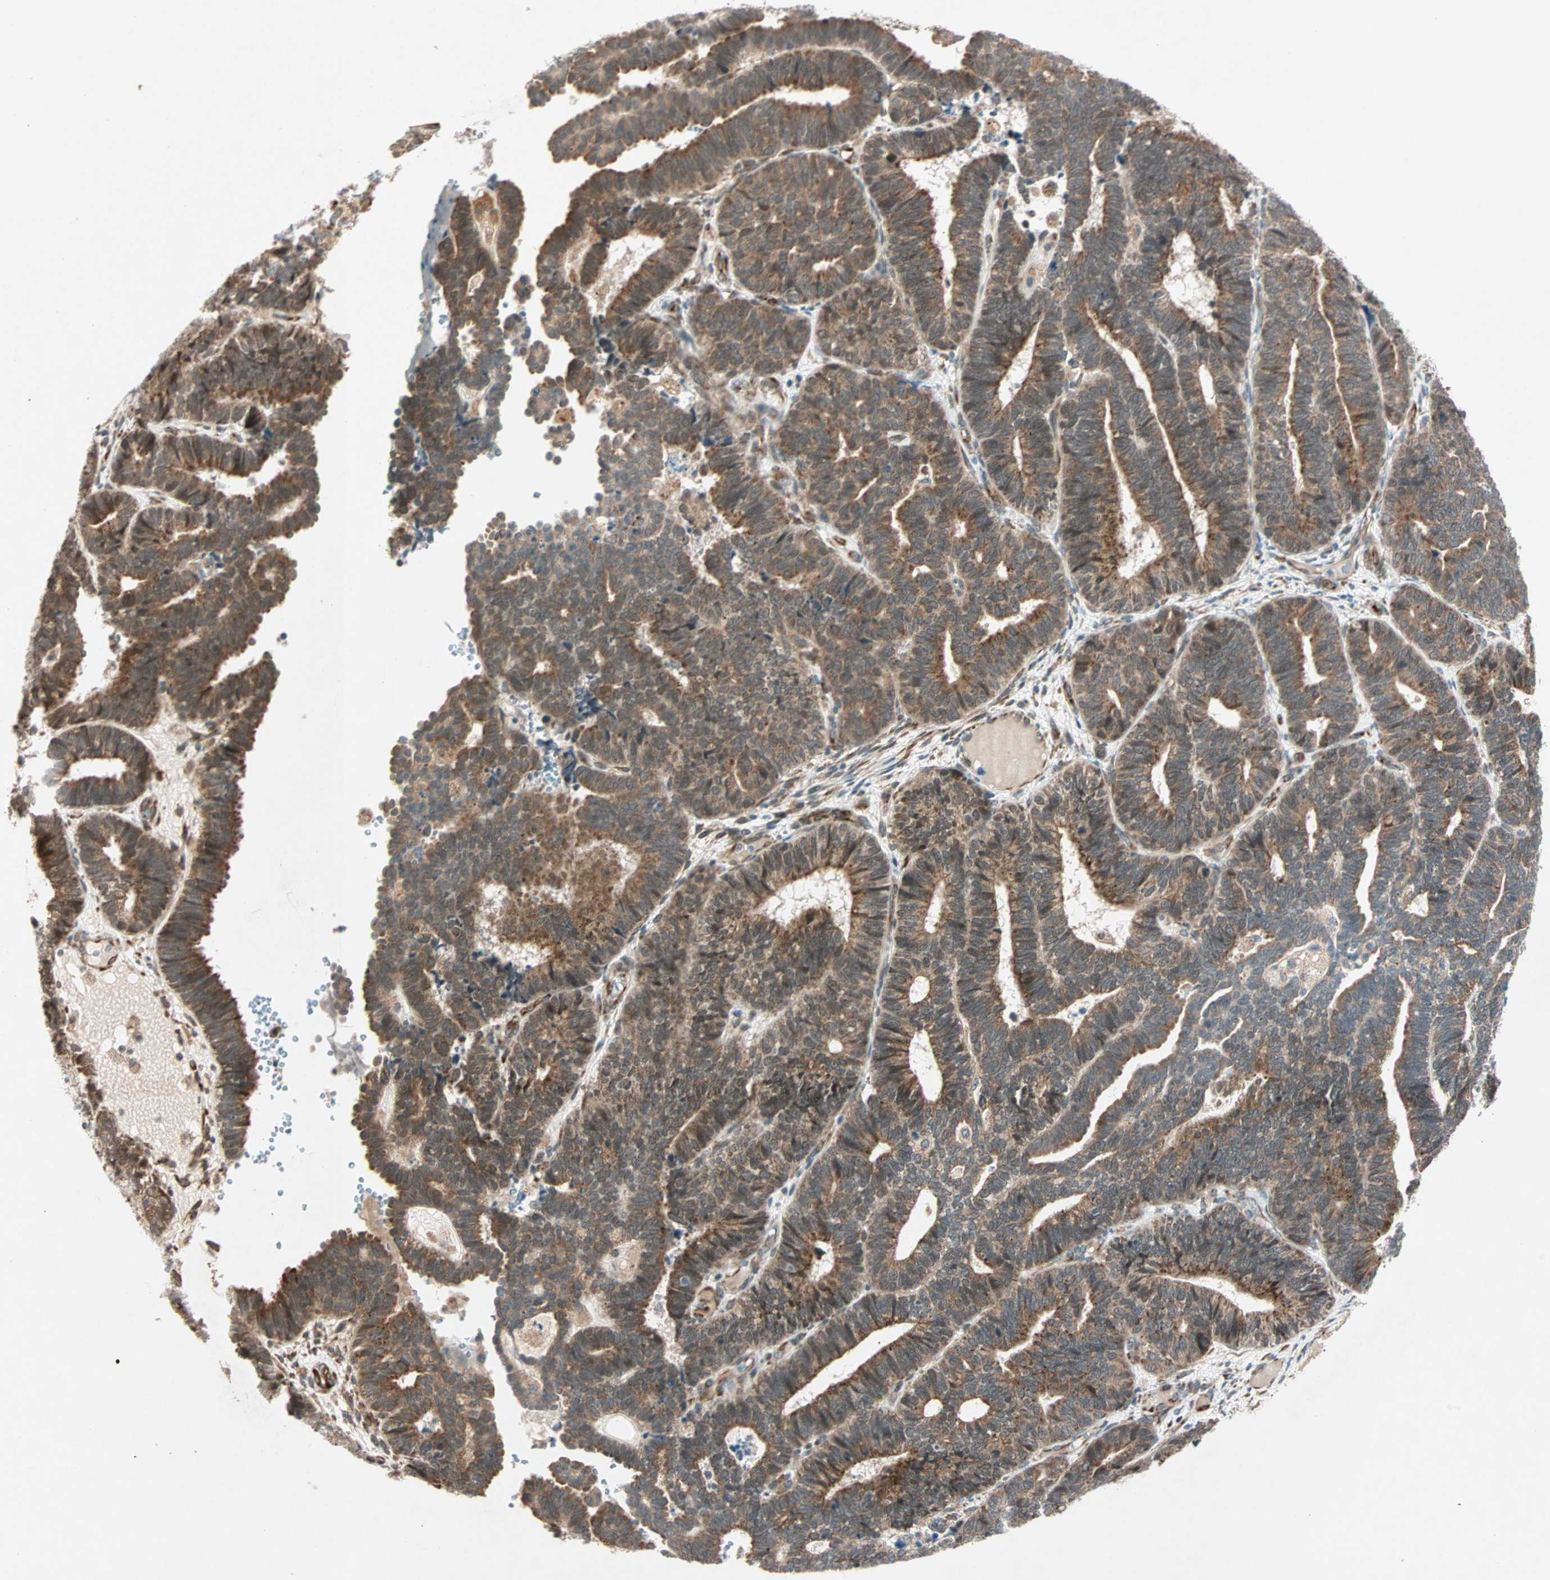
{"staining": {"intensity": "strong", "quantity": ">75%", "location": "cytoplasmic/membranous"}, "tissue": "endometrial cancer", "cell_type": "Tumor cells", "image_type": "cancer", "snomed": [{"axis": "morphology", "description": "Adenocarcinoma, NOS"}, {"axis": "topography", "description": "Endometrium"}], "caption": "There is high levels of strong cytoplasmic/membranous expression in tumor cells of endometrial adenocarcinoma, as demonstrated by immunohistochemical staining (brown color).", "gene": "ZNF37A", "patient": {"sex": "female", "age": 70}}